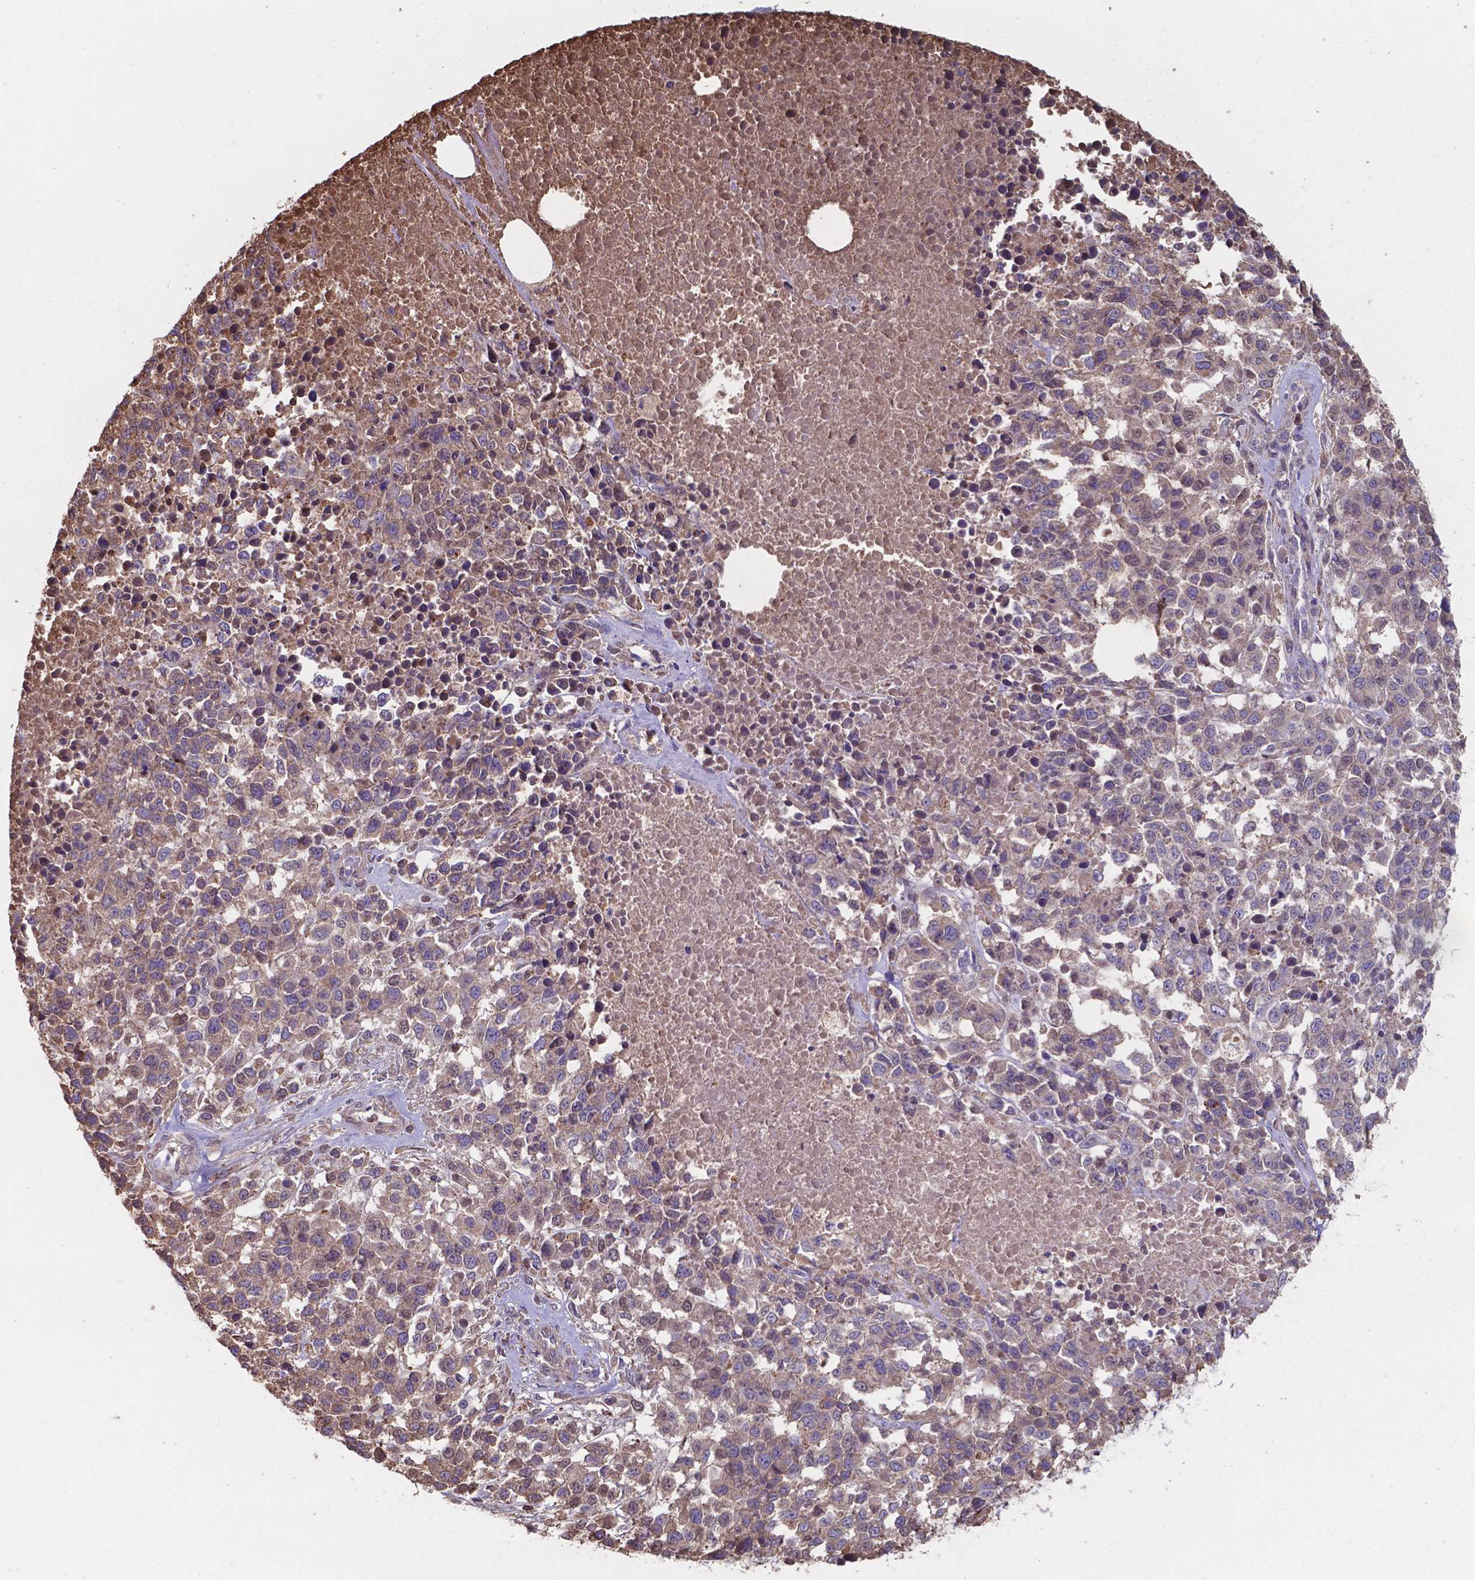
{"staining": {"intensity": "moderate", "quantity": ">75%", "location": "cytoplasmic/membranous"}, "tissue": "melanoma", "cell_type": "Tumor cells", "image_type": "cancer", "snomed": [{"axis": "morphology", "description": "Malignant melanoma, Metastatic site"}, {"axis": "topography", "description": "Skin"}], "caption": "Protein staining by immunohistochemistry (IHC) shows moderate cytoplasmic/membranous staining in approximately >75% of tumor cells in melanoma.", "gene": "SERPINA1", "patient": {"sex": "male", "age": 84}}